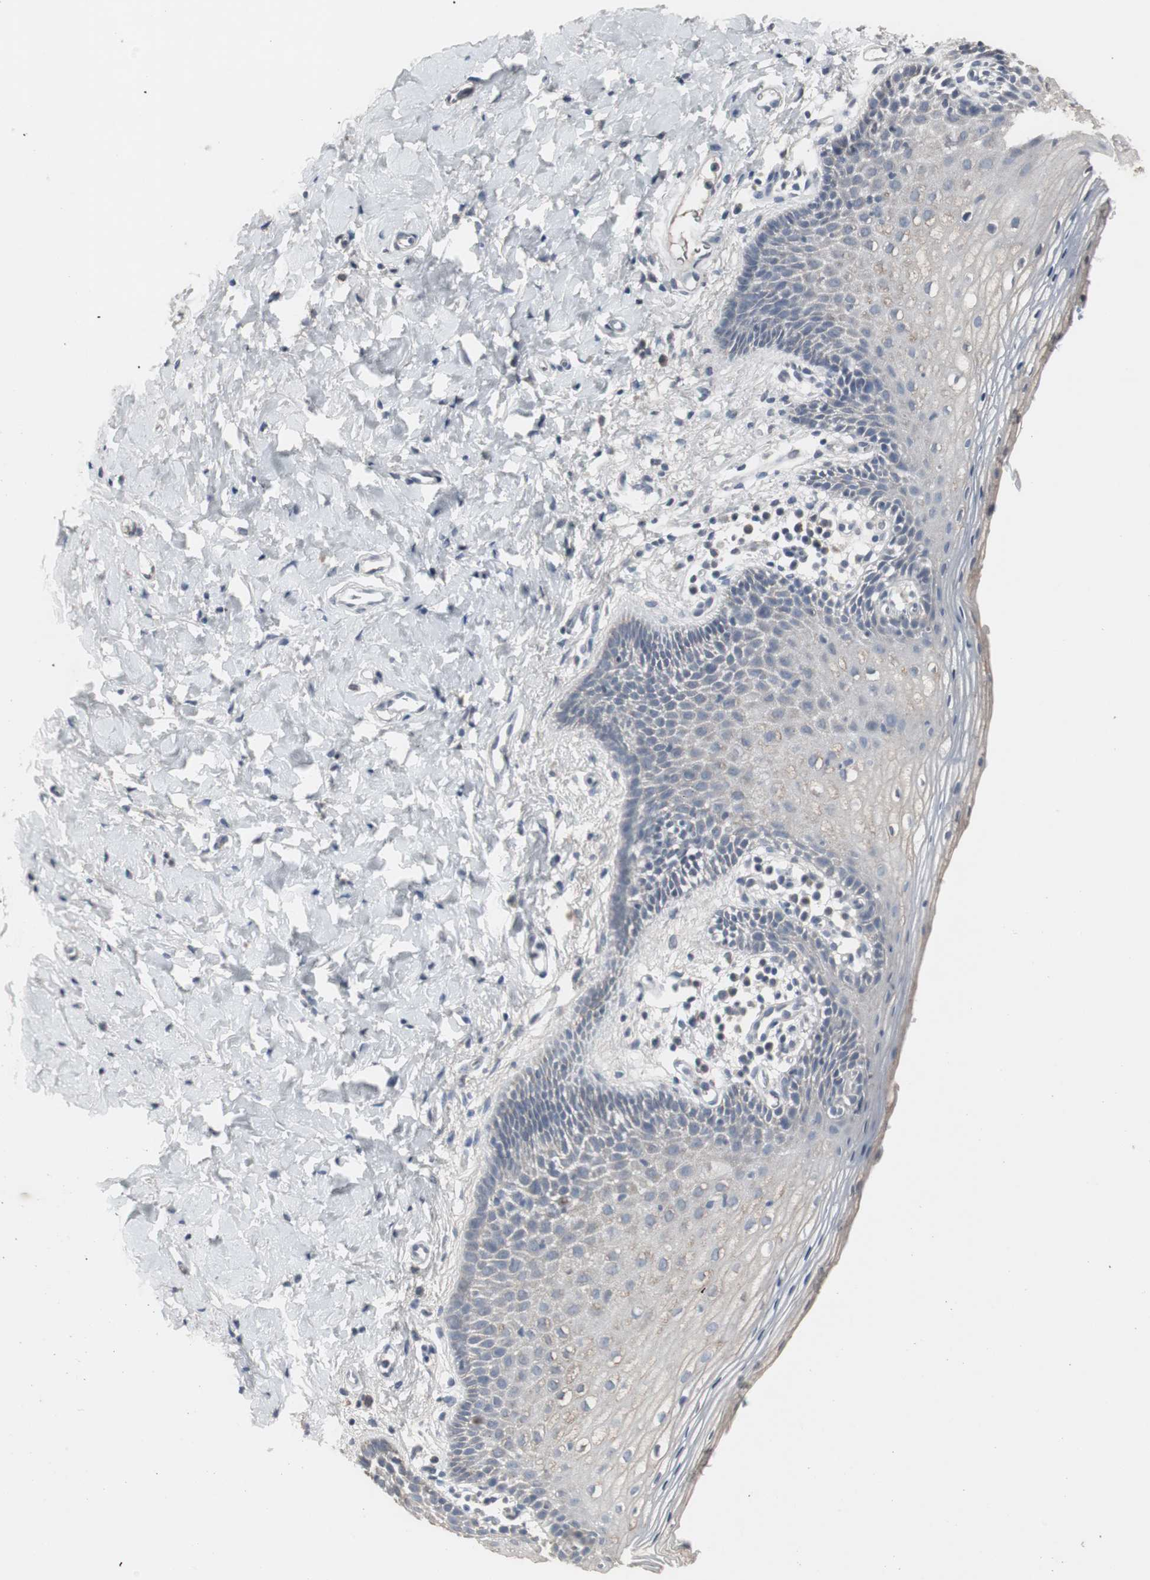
{"staining": {"intensity": "weak", "quantity": "<25%", "location": "cytoplasmic/membranous"}, "tissue": "vagina", "cell_type": "Squamous epithelial cells", "image_type": "normal", "snomed": [{"axis": "morphology", "description": "Normal tissue, NOS"}, {"axis": "topography", "description": "Vagina"}], "caption": "A histopathology image of vagina stained for a protein exhibits no brown staining in squamous epithelial cells.", "gene": "ACAA1", "patient": {"sex": "female", "age": 55}}